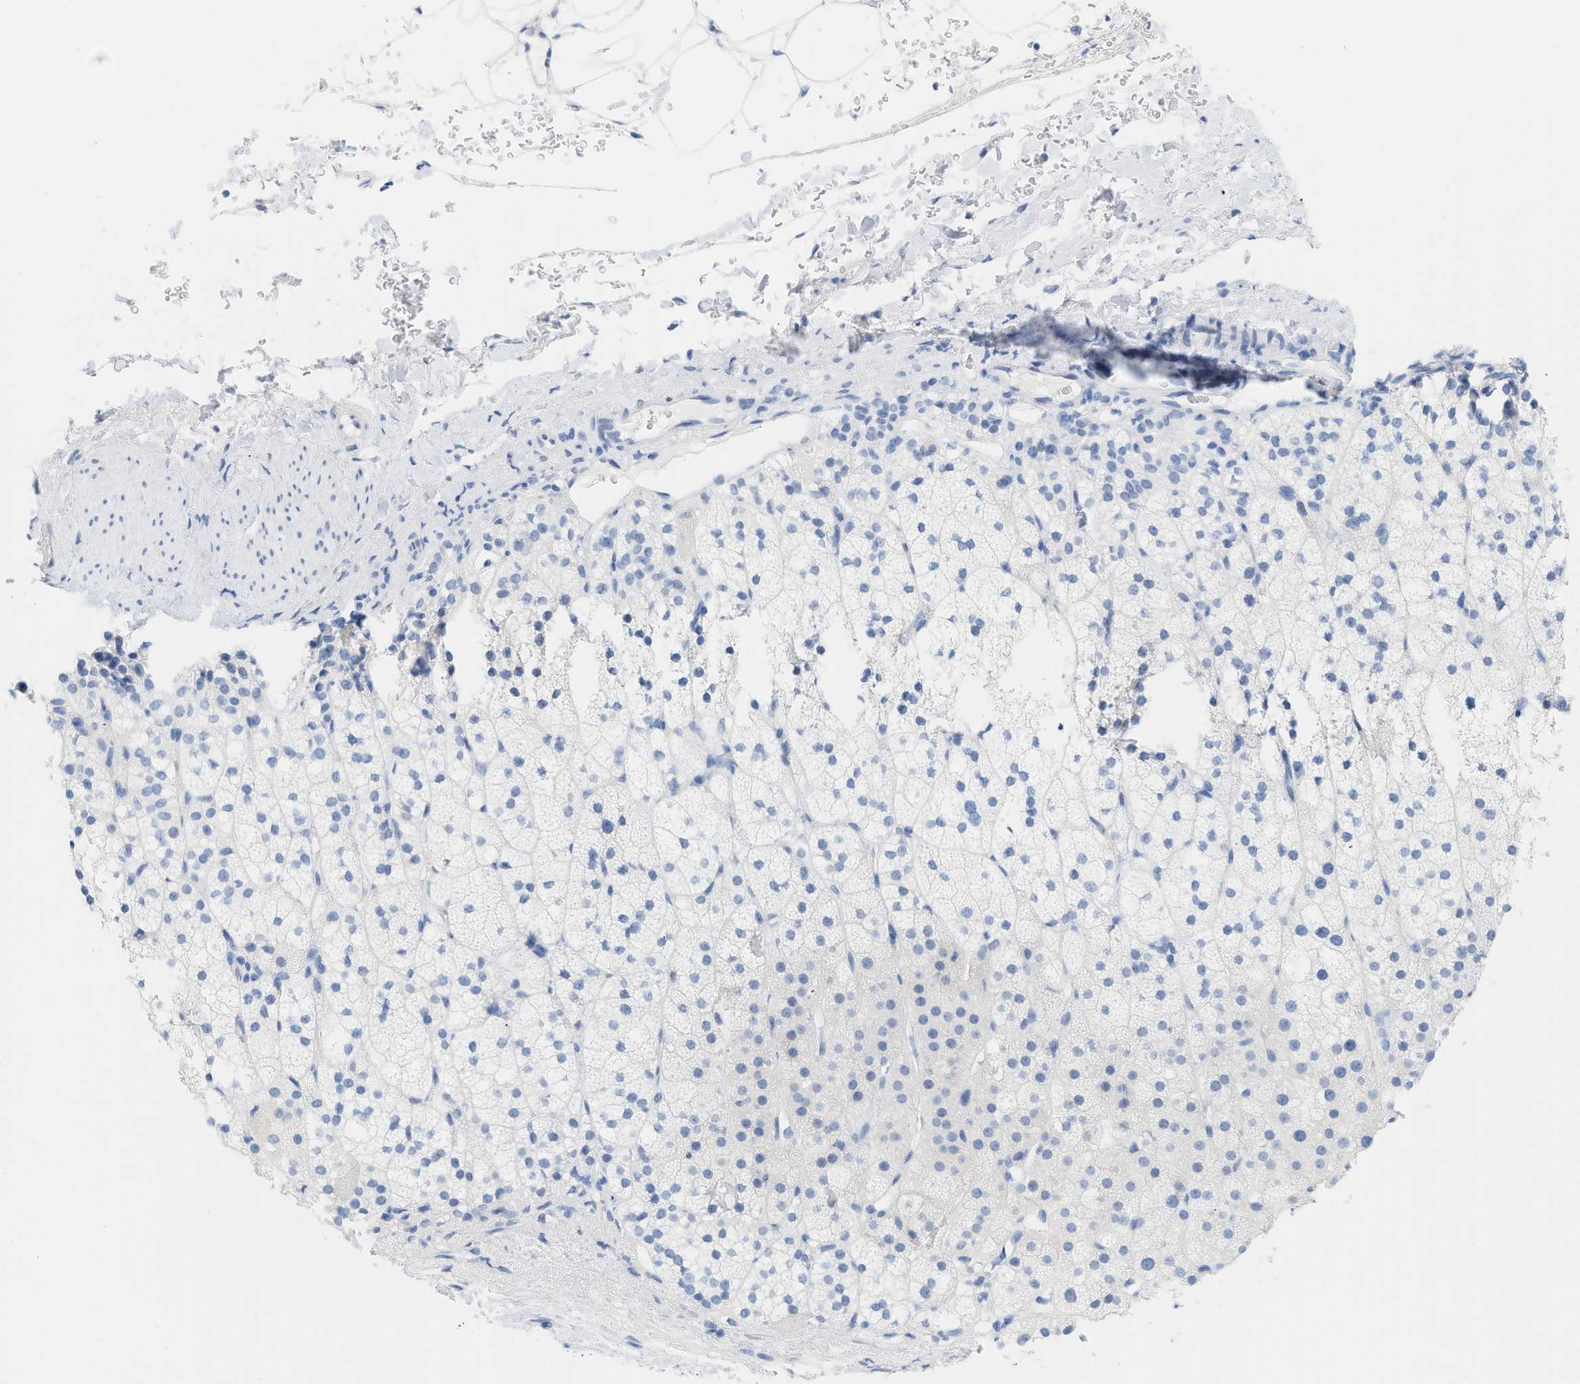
{"staining": {"intensity": "negative", "quantity": "none", "location": "none"}, "tissue": "adrenal gland", "cell_type": "Glandular cells", "image_type": "normal", "snomed": [{"axis": "morphology", "description": "Normal tissue, NOS"}, {"axis": "topography", "description": "Adrenal gland"}], "caption": "Histopathology image shows no significant protein staining in glandular cells of normal adrenal gland. Nuclei are stained in blue.", "gene": "PAPPA", "patient": {"sex": "male", "age": 35}}